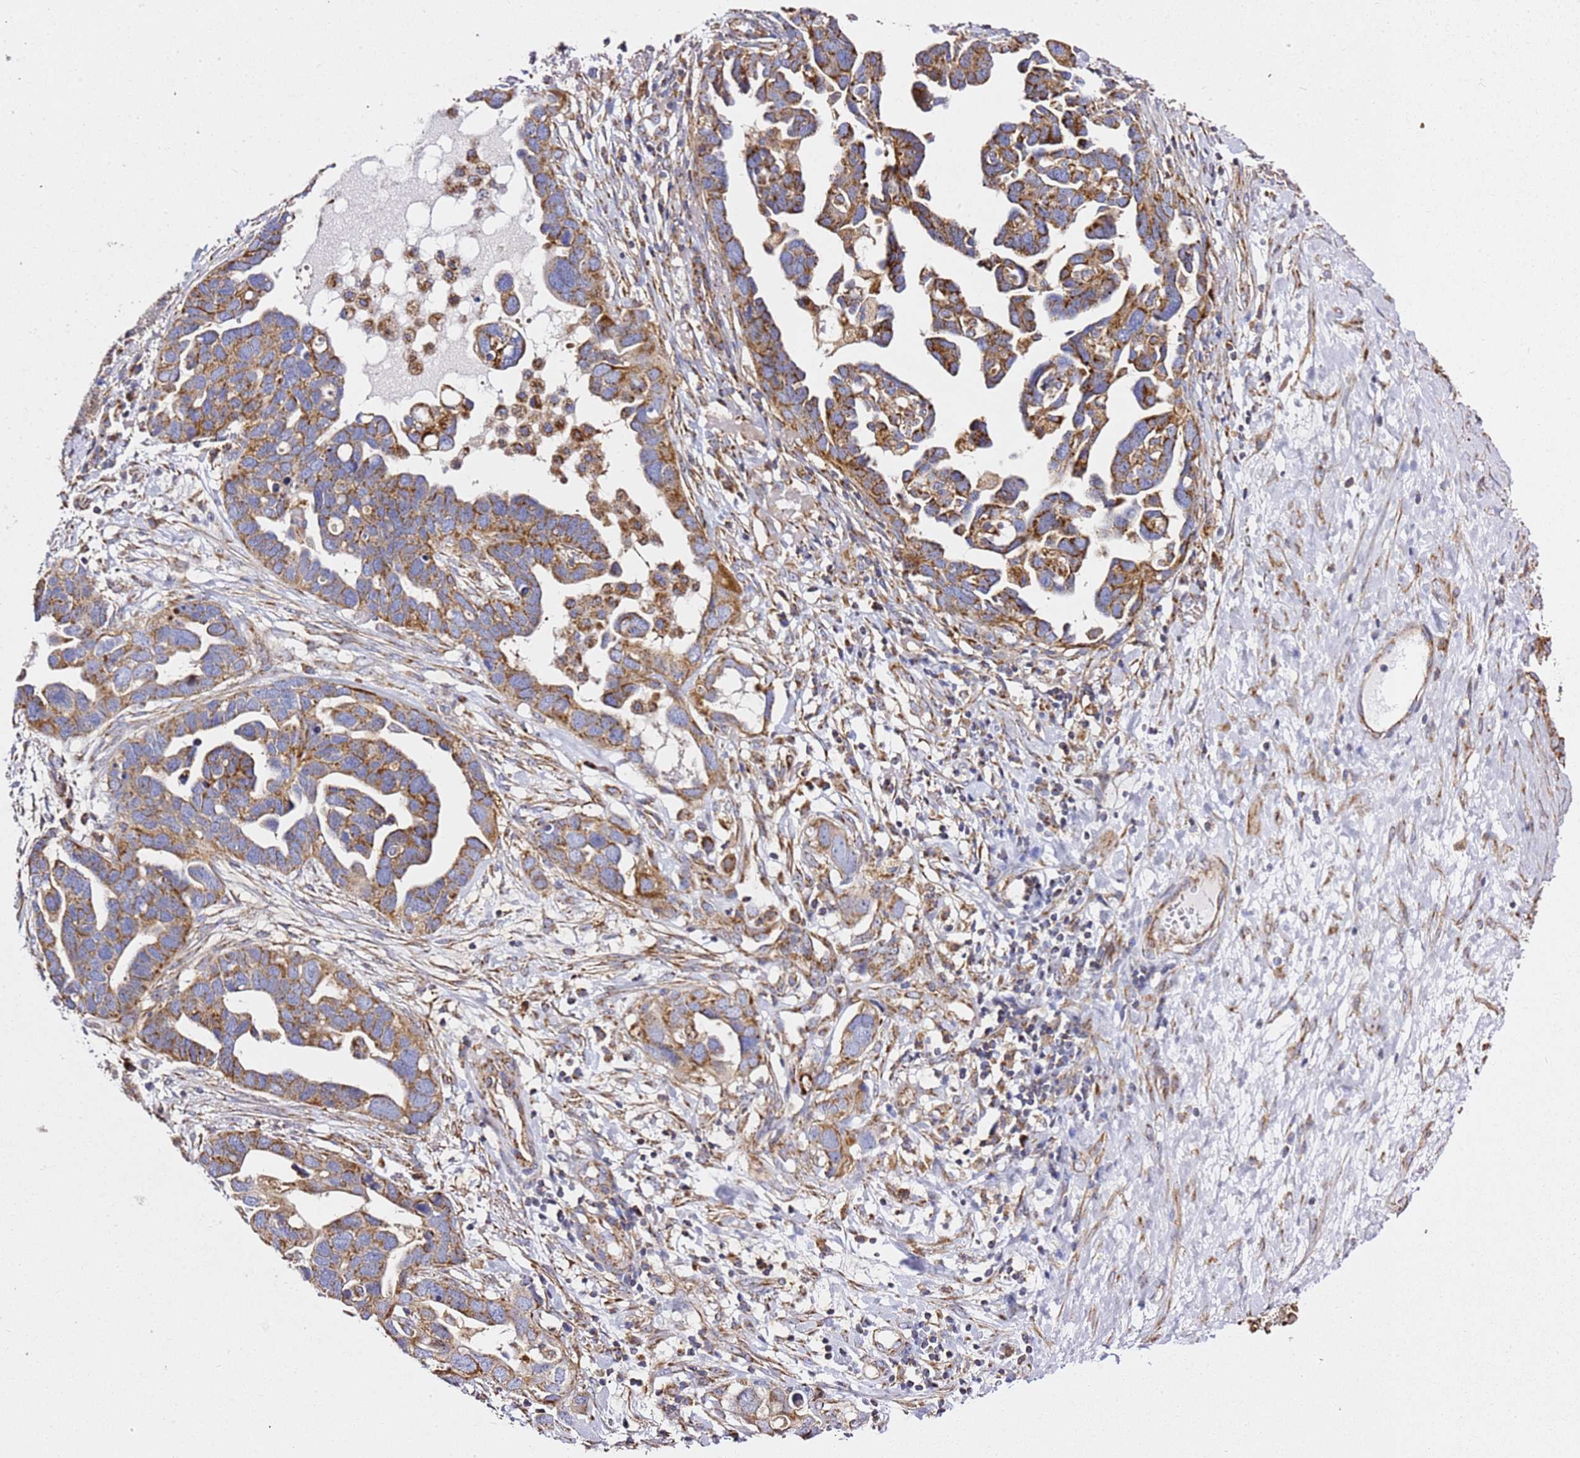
{"staining": {"intensity": "moderate", "quantity": ">75%", "location": "cytoplasmic/membranous"}, "tissue": "ovarian cancer", "cell_type": "Tumor cells", "image_type": "cancer", "snomed": [{"axis": "morphology", "description": "Cystadenocarcinoma, serous, NOS"}, {"axis": "topography", "description": "Ovary"}], "caption": "A high-resolution histopathology image shows immunohistochemistry (IHC) staining of ovarian serous cystadenocarcinoma, which exhibits moderate cytoplasmic/membranous staining in approximately >75% of tumor cells.", "gene": "NDUFA3", "patient": {"sex": "female", "age": 54}}